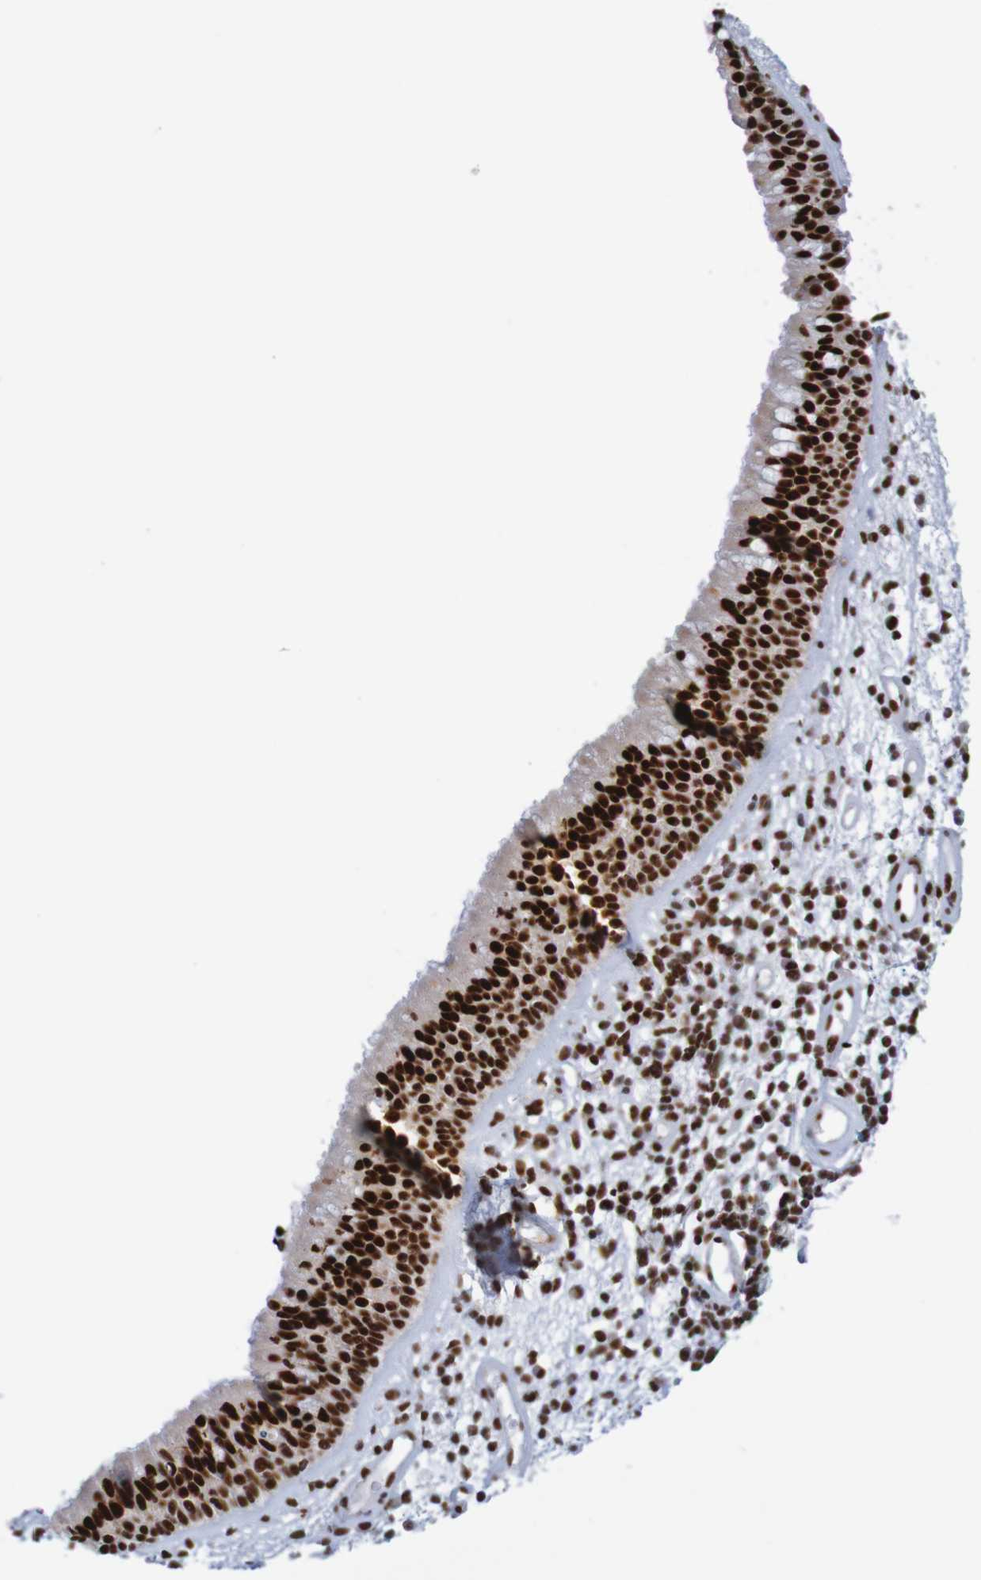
{"staining": {"intensity": "strong", "quantity": ">75%", "location": "nuclear"}, "tissue": "nasopharynx", "cell_type": "Respiratory epithelial cells", "image_type": "normal", "snomed": [{"axis": "morphology", "description": "Normal tissue, NOS"}, {"axis": "morphology", "description": "Inflammation, NOS"}, {"axis": "topography", "description": "Nasopharynx"}], "caption": "Immunohistochemical staining of unremarkable human nasopharynx reveals high levels of strong nuclear positivity in approximately >75% of respiratory epithelial cells. (DAB (3,3'-diaminobenzidine) IHC with brightfield microscopy, high magnification).", "gene": "THRAP3", "patient": {"sex": "male", "age": 48}}